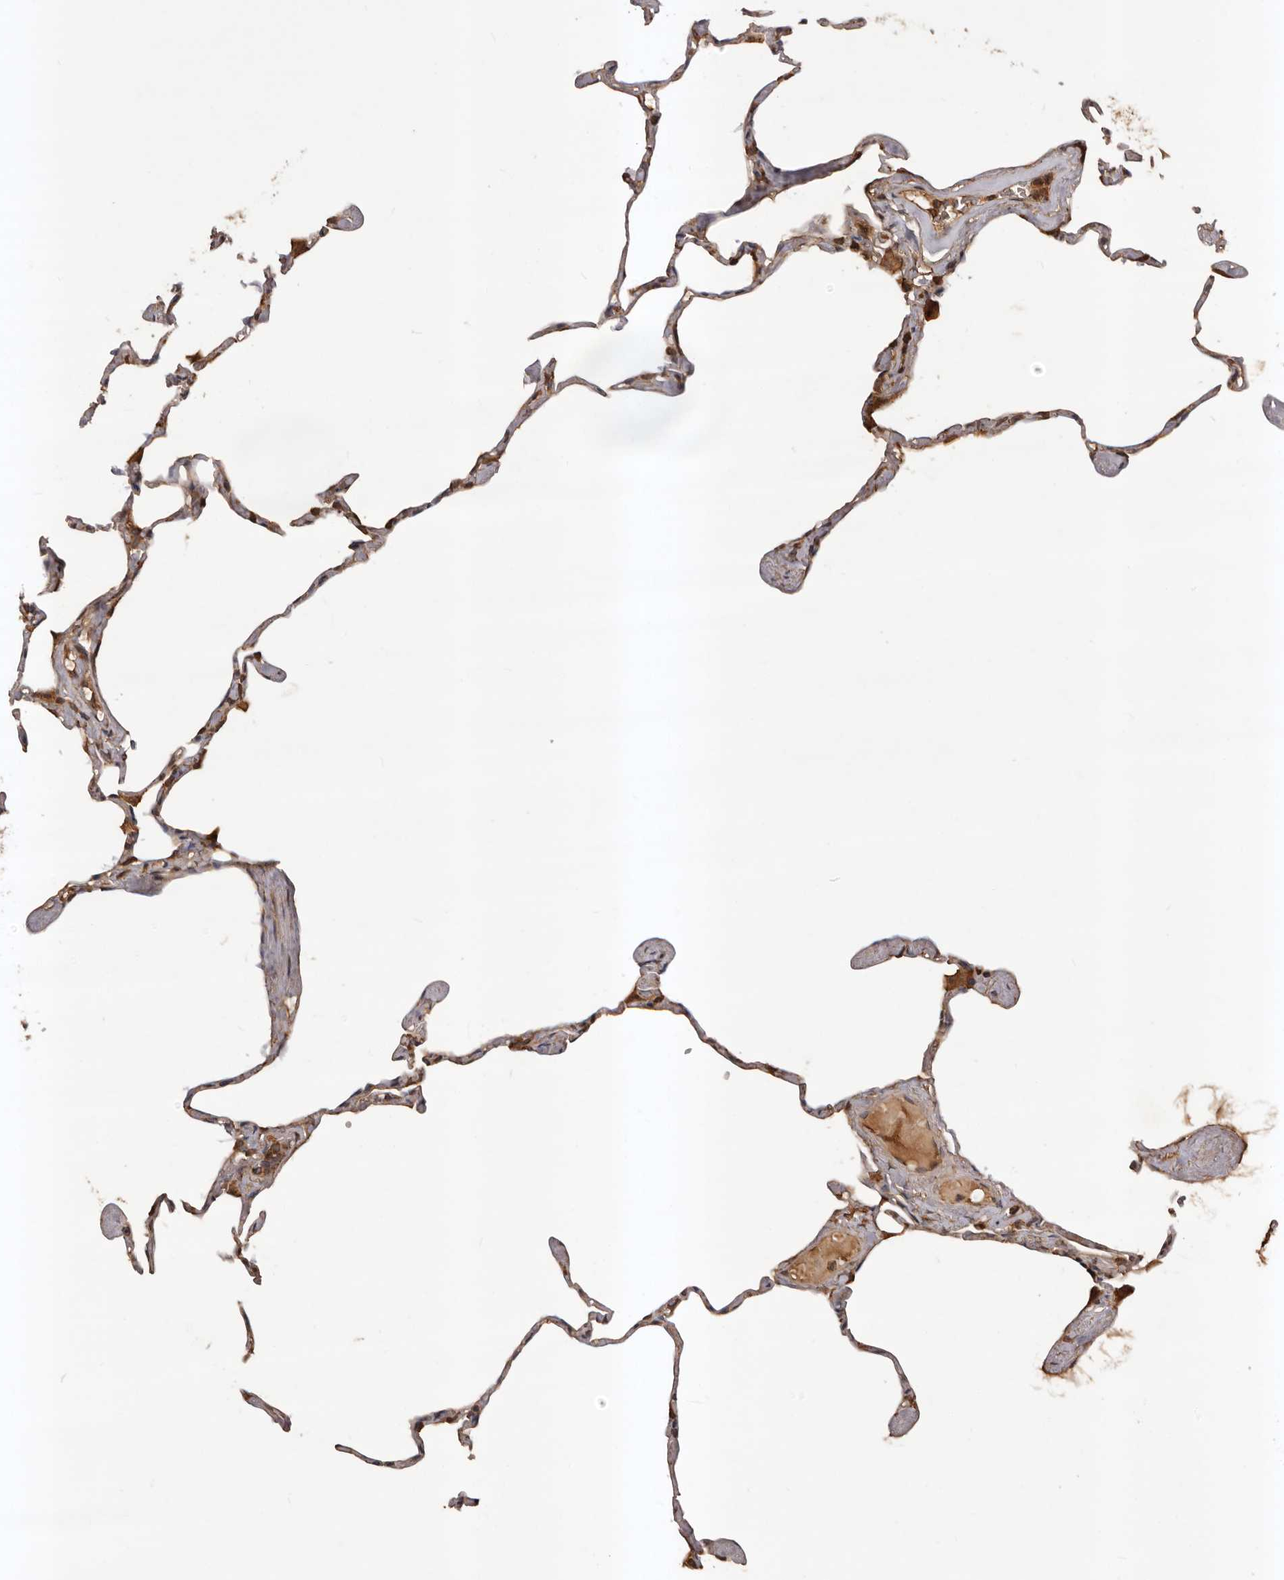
{"staining": {"intensity": "moderate", "quantity": ">75%", "location": "cytoplasmic/membranous"}, "tissue": "lung", "cell_type": "Alveolar cells", "image_type": "normal", "snomed": [{"axis": "morphology", "description": "Normal tissue, NOS"}, {"axis": "topography", "description": "Lung"}], "caption": "The micrograph displays immunohistochemical staining of normal lung. There is moderate cytoplasmic/membranous expression is present in approximately >75% of alveolar cells.", "gene": "SLC22A3", "patient": {"sex": "male", "age": 65}}